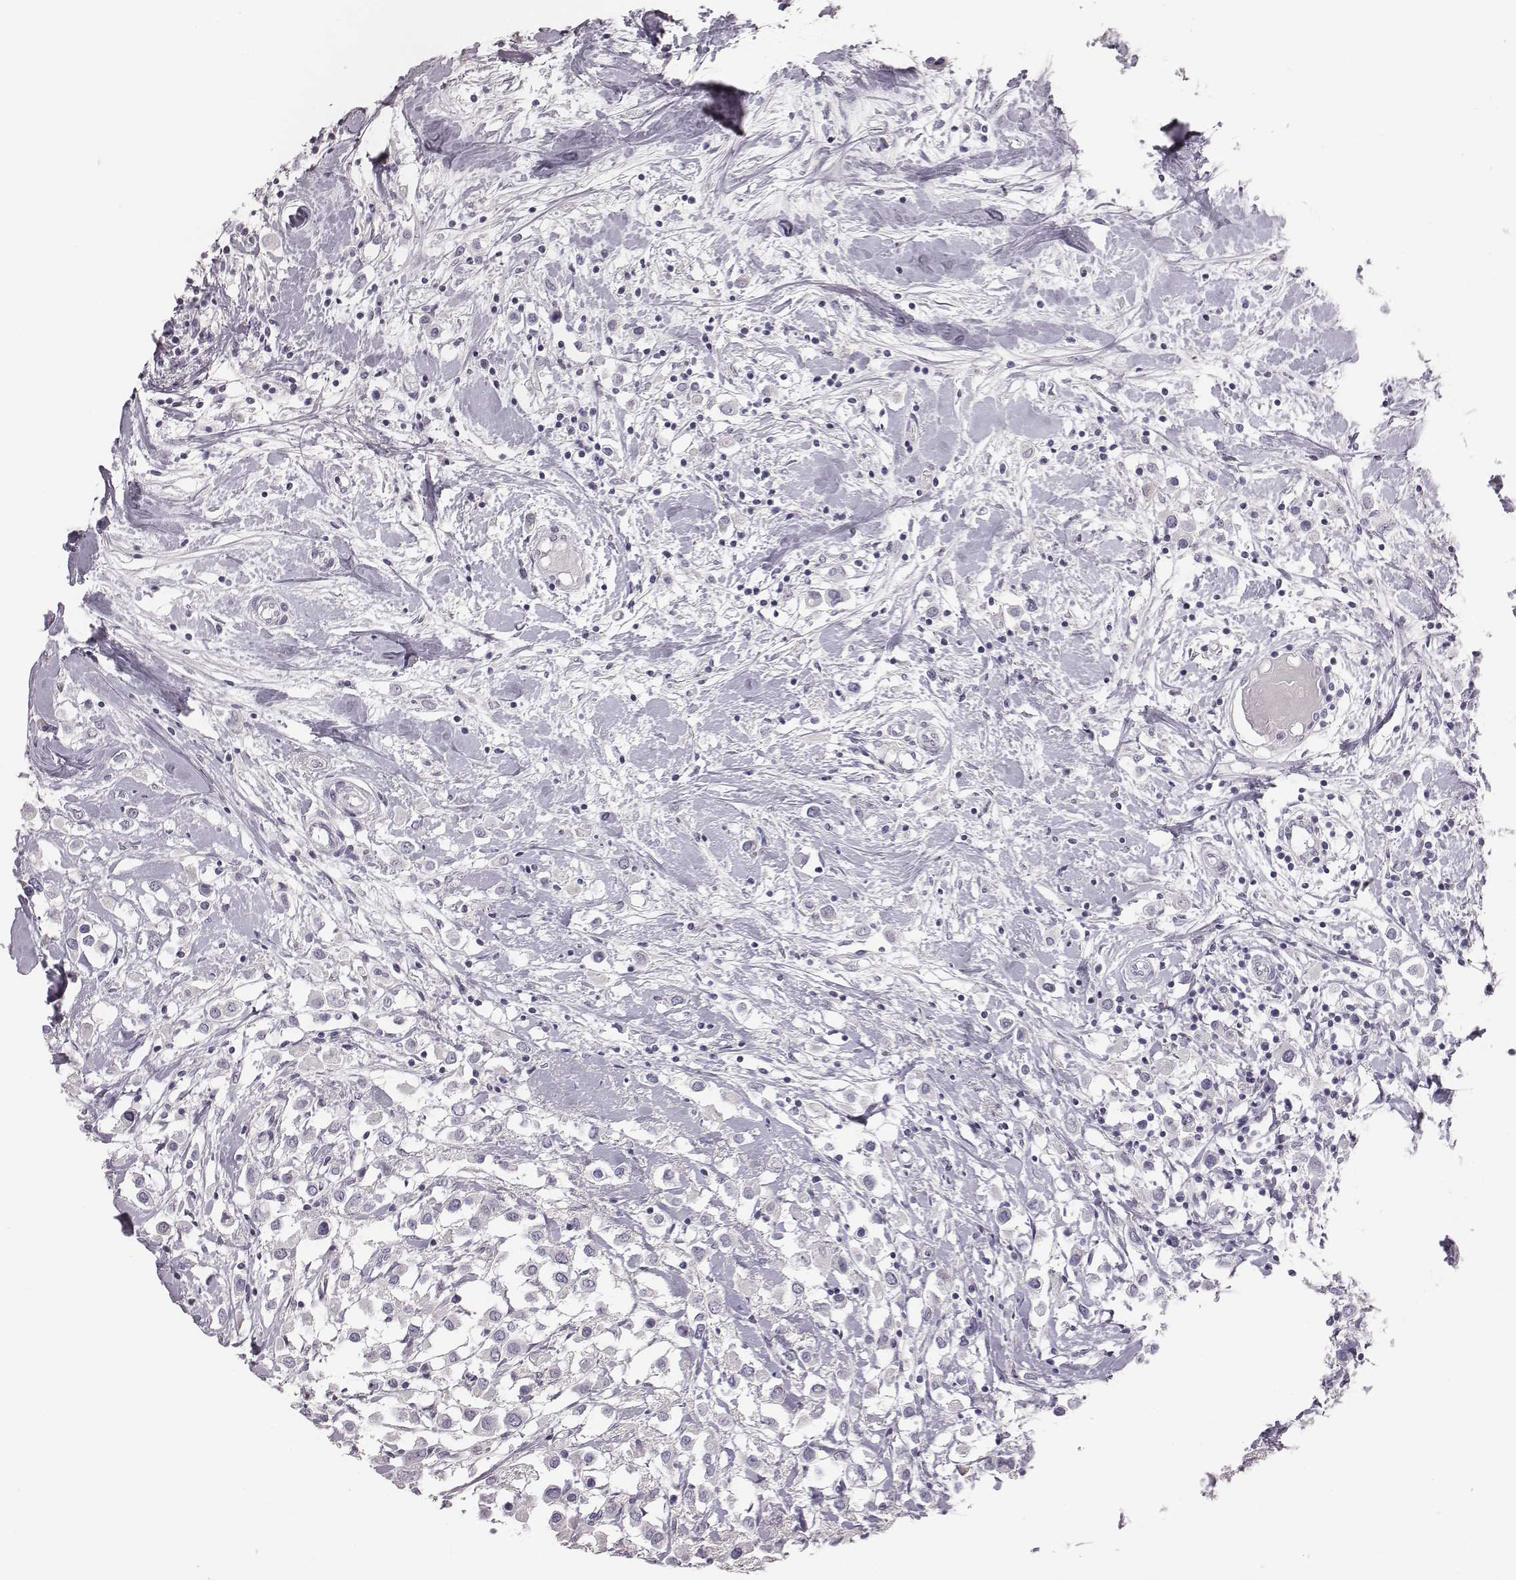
{"staining": {"intensity": "negative", "quantity": "none", "location": "none"}, "tissue": "breast cancer", "cell_type": "Tumor cells", "image_type": "cancer", "snomed": [{"axis": "morphology", "description": "Duct carcinoma"}, {"axis": "topography", "description": "Breast"}], "caption": "A high-resolution image shows immunohistochemistry staining of breast cancer, which shows no significant staining in tumor cells.", "gene": "C6orf58", "patient": {"sex": "female", "age": 61}}